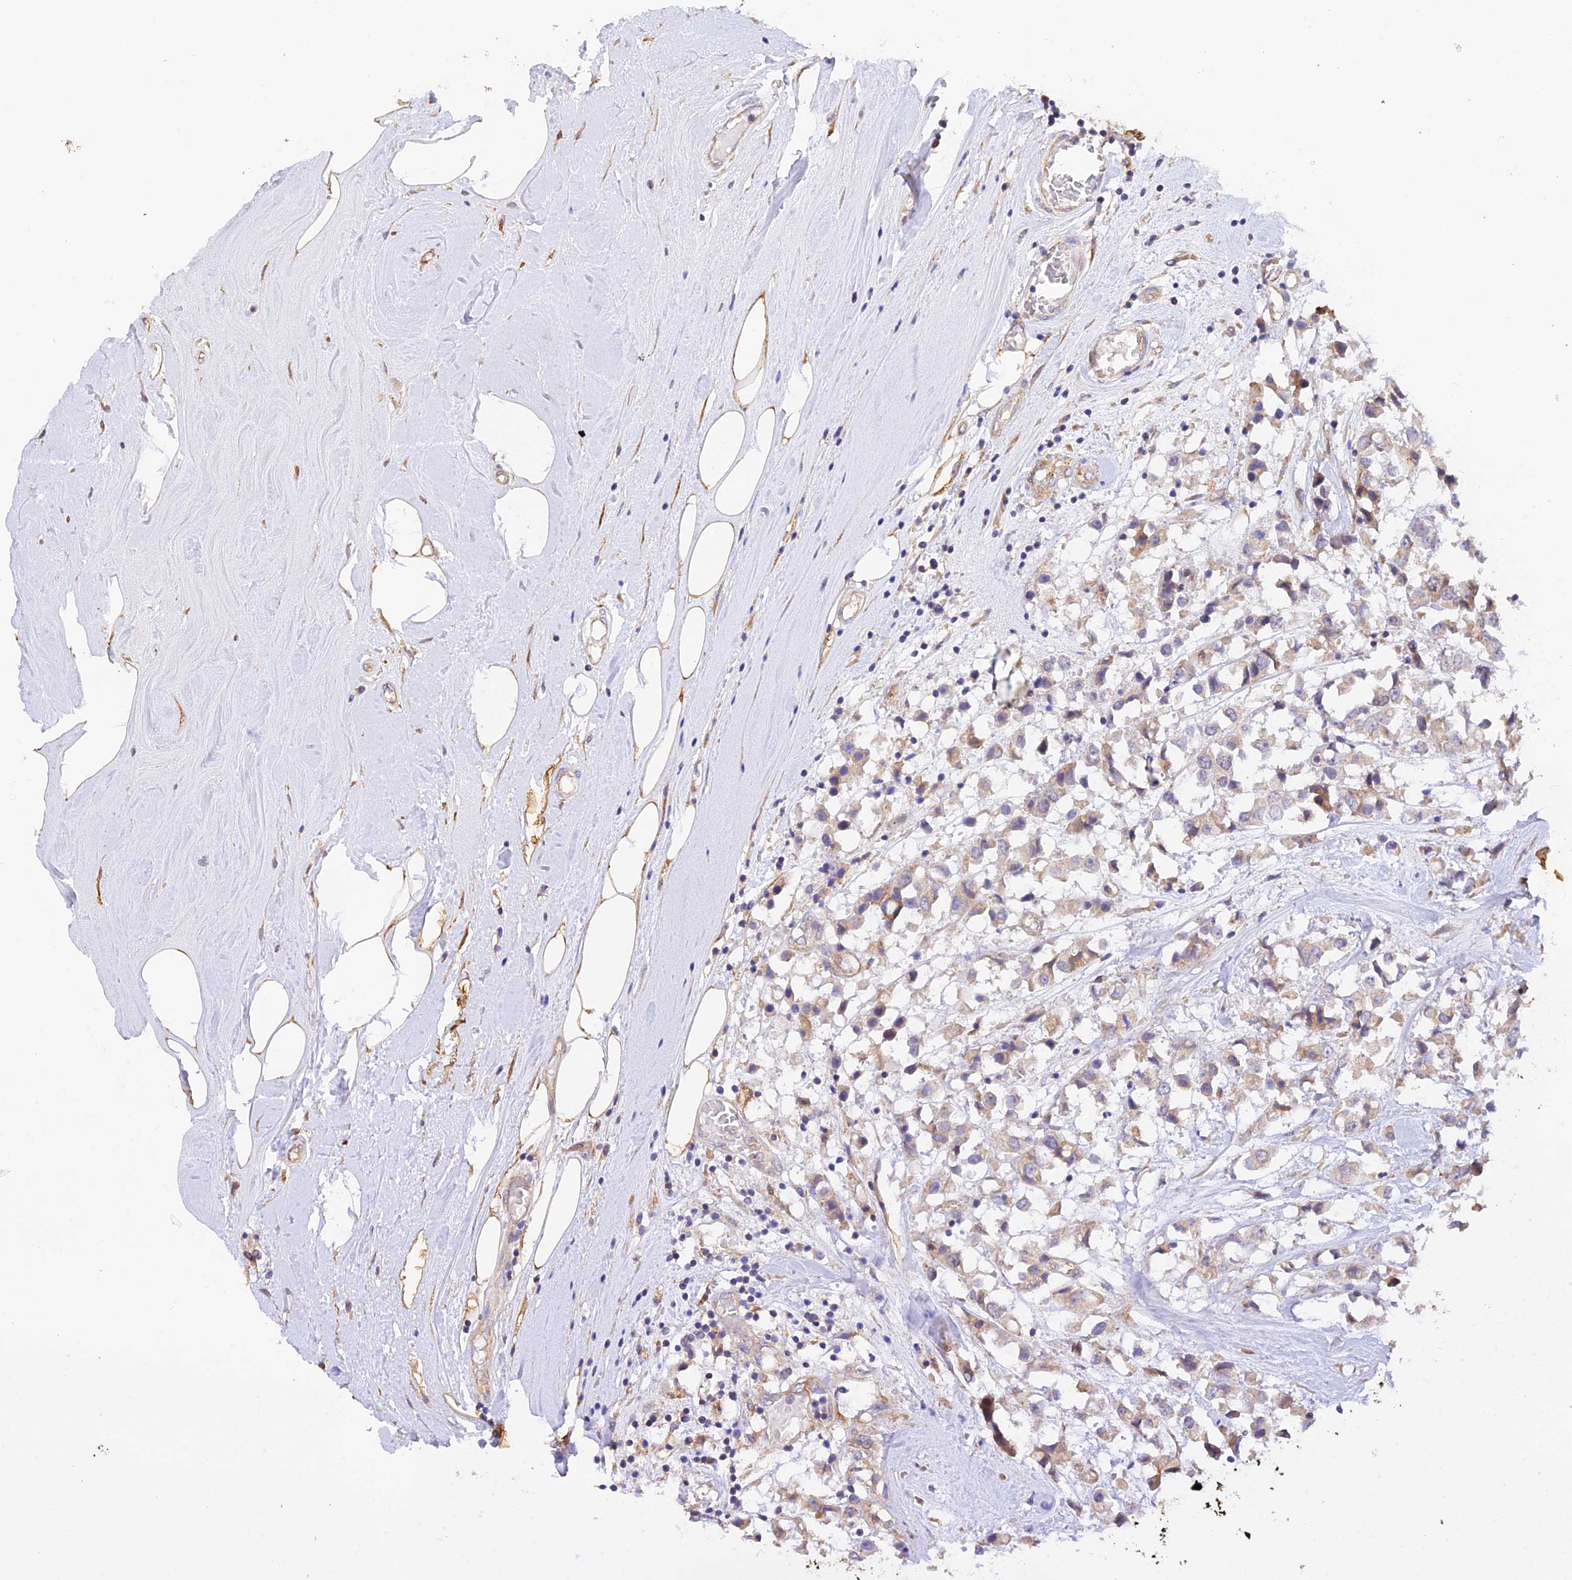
{"staining": {"intensity": "weak", "quantity": "25%-75%", "location": "cytoplasmic/membranous"}, "tissue": "breast cancer", "cell_type": "Tumor cells", "image_type": "cancer", "snomed": [{"axis": "morphology", "description": "Duct carcinoma"}, {"axis": "topography", "description": "Breast"}], "caption": "IHC image of breast intraductal carcinoma stained for a protein (brown), which exhibits low levels of weak cytoplasmic/membranous positivity in about 25%-75% of tumor cells.", "gene": "MYO9A", "patient": {"sex": "female", "age": 61}}